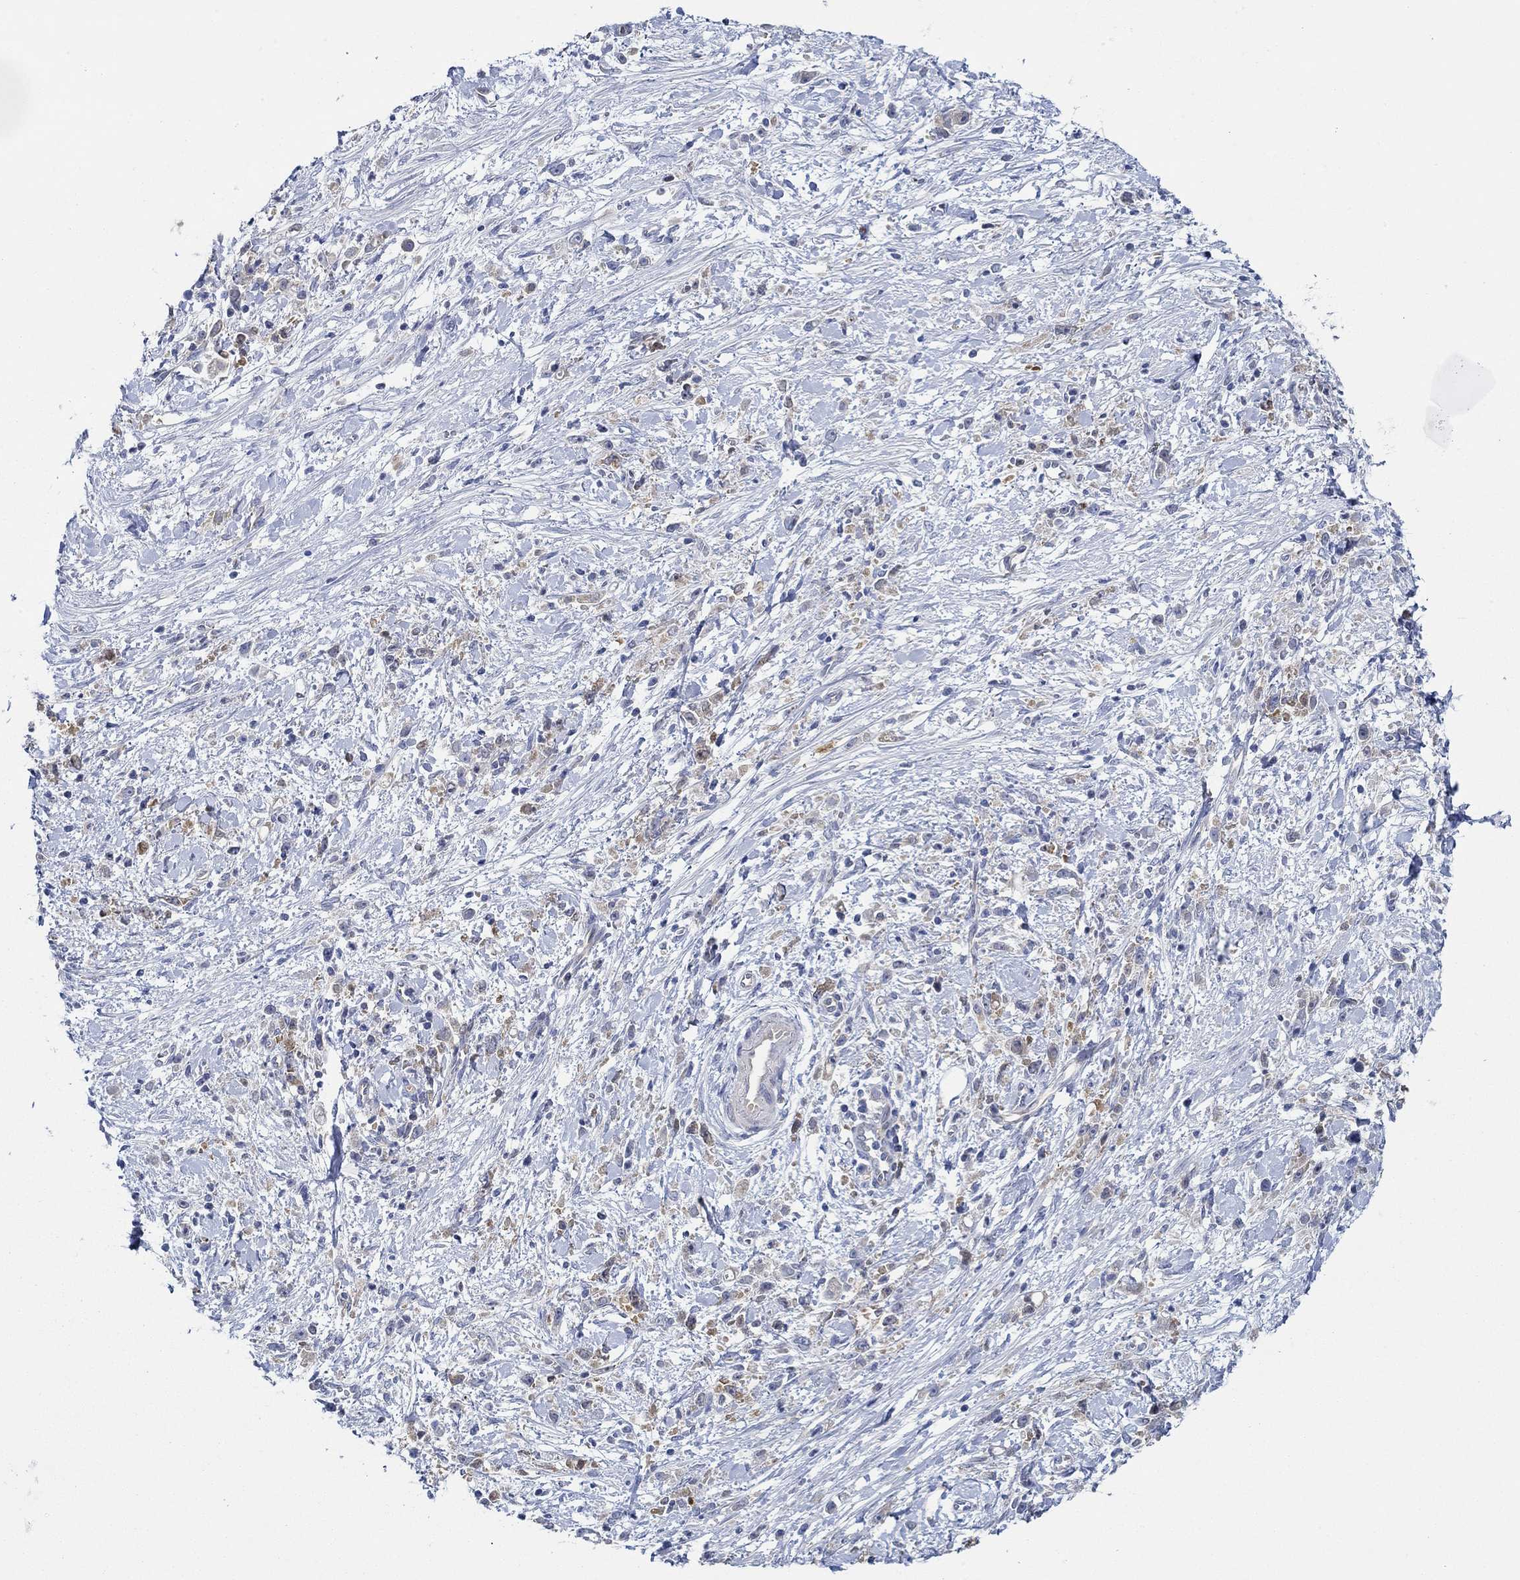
{"staining": {"intensity": "weak", "quantity": "25%-75%", "location": "cytoplasmic/membranous"}, "tissue": "stomach cancer", "cell_type": "Tumor cells", "image_type": "cancer", "snomed": [{"axis": "morphology", "description": "Adenocarcinoma, NOS"}, {"axis": "topography", "description": "Stomach"}], "caption": "The immunohistochemical stain highlights weak cytoplasmic/membranous staining in tumor cells of stomach cancer tissue. (DAB IHC, brown staining for protein, blue staining for nuclei).", "gene": "SLC27A3", "patient": {"sex": "female", "age": 59}}